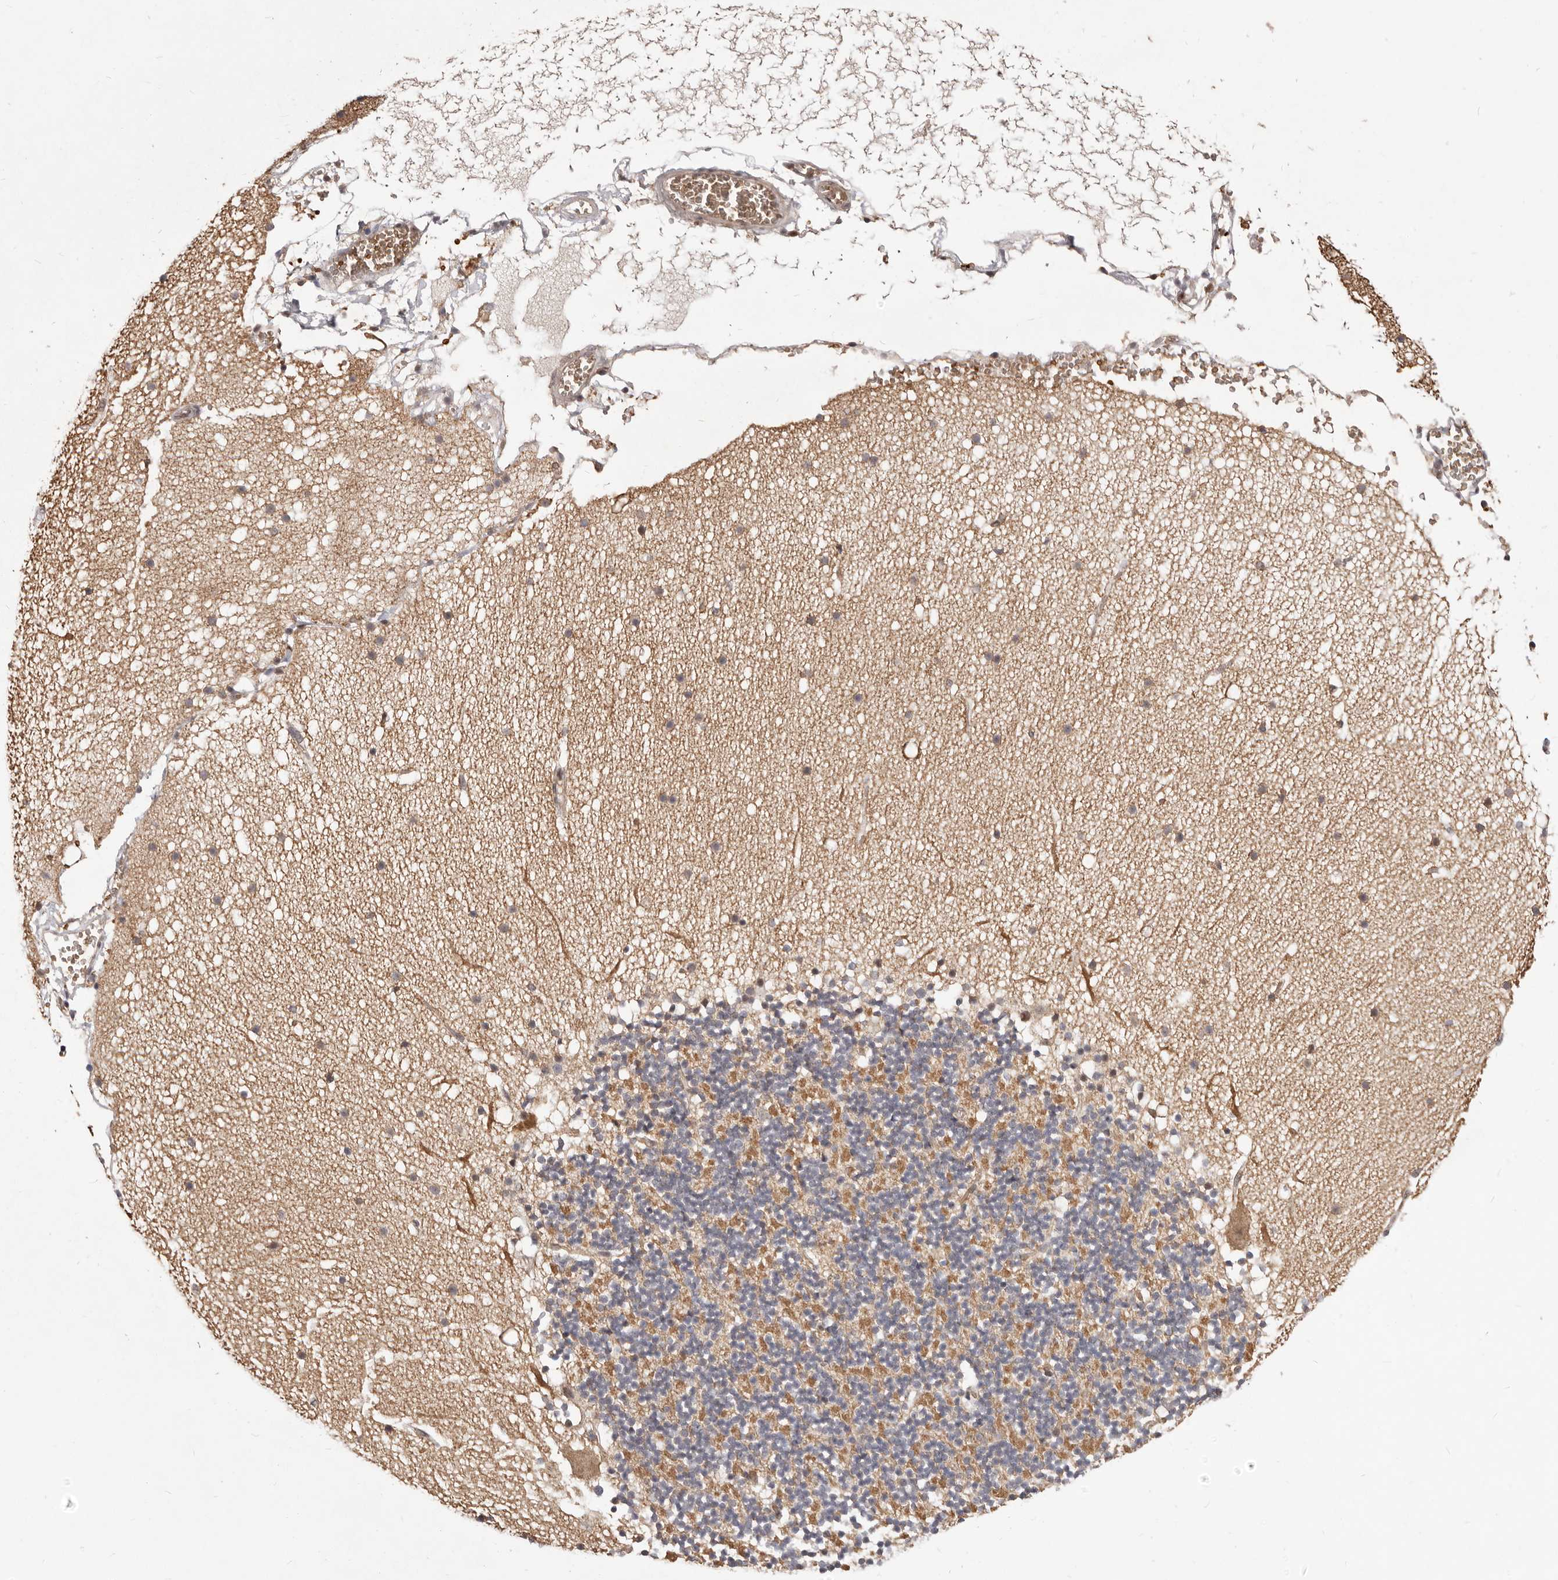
{"staining": {"intensity": "moderate", "quantity": ">75%", "location": "cytoplasmic/membranous"}, "tissue": "cerebellum", "cell_type": "Cells in granular layer", "image_type": "normal", "snomed": [{"axis": "morphology", "description": "Normal tissue, NOS"}, {"axis": "topography", "description": "Cerebellum"}], "caption": "Immunohistochemical staining of unremarkable cerebellum displays >75% levels of moderate cytoplasmic/membranous protein positivity in approximately >75% of cells in granular layer. Nuclei are stained in blue.", "gene": "NCOA3", "patient": {"sex": "male", "age": 57}}